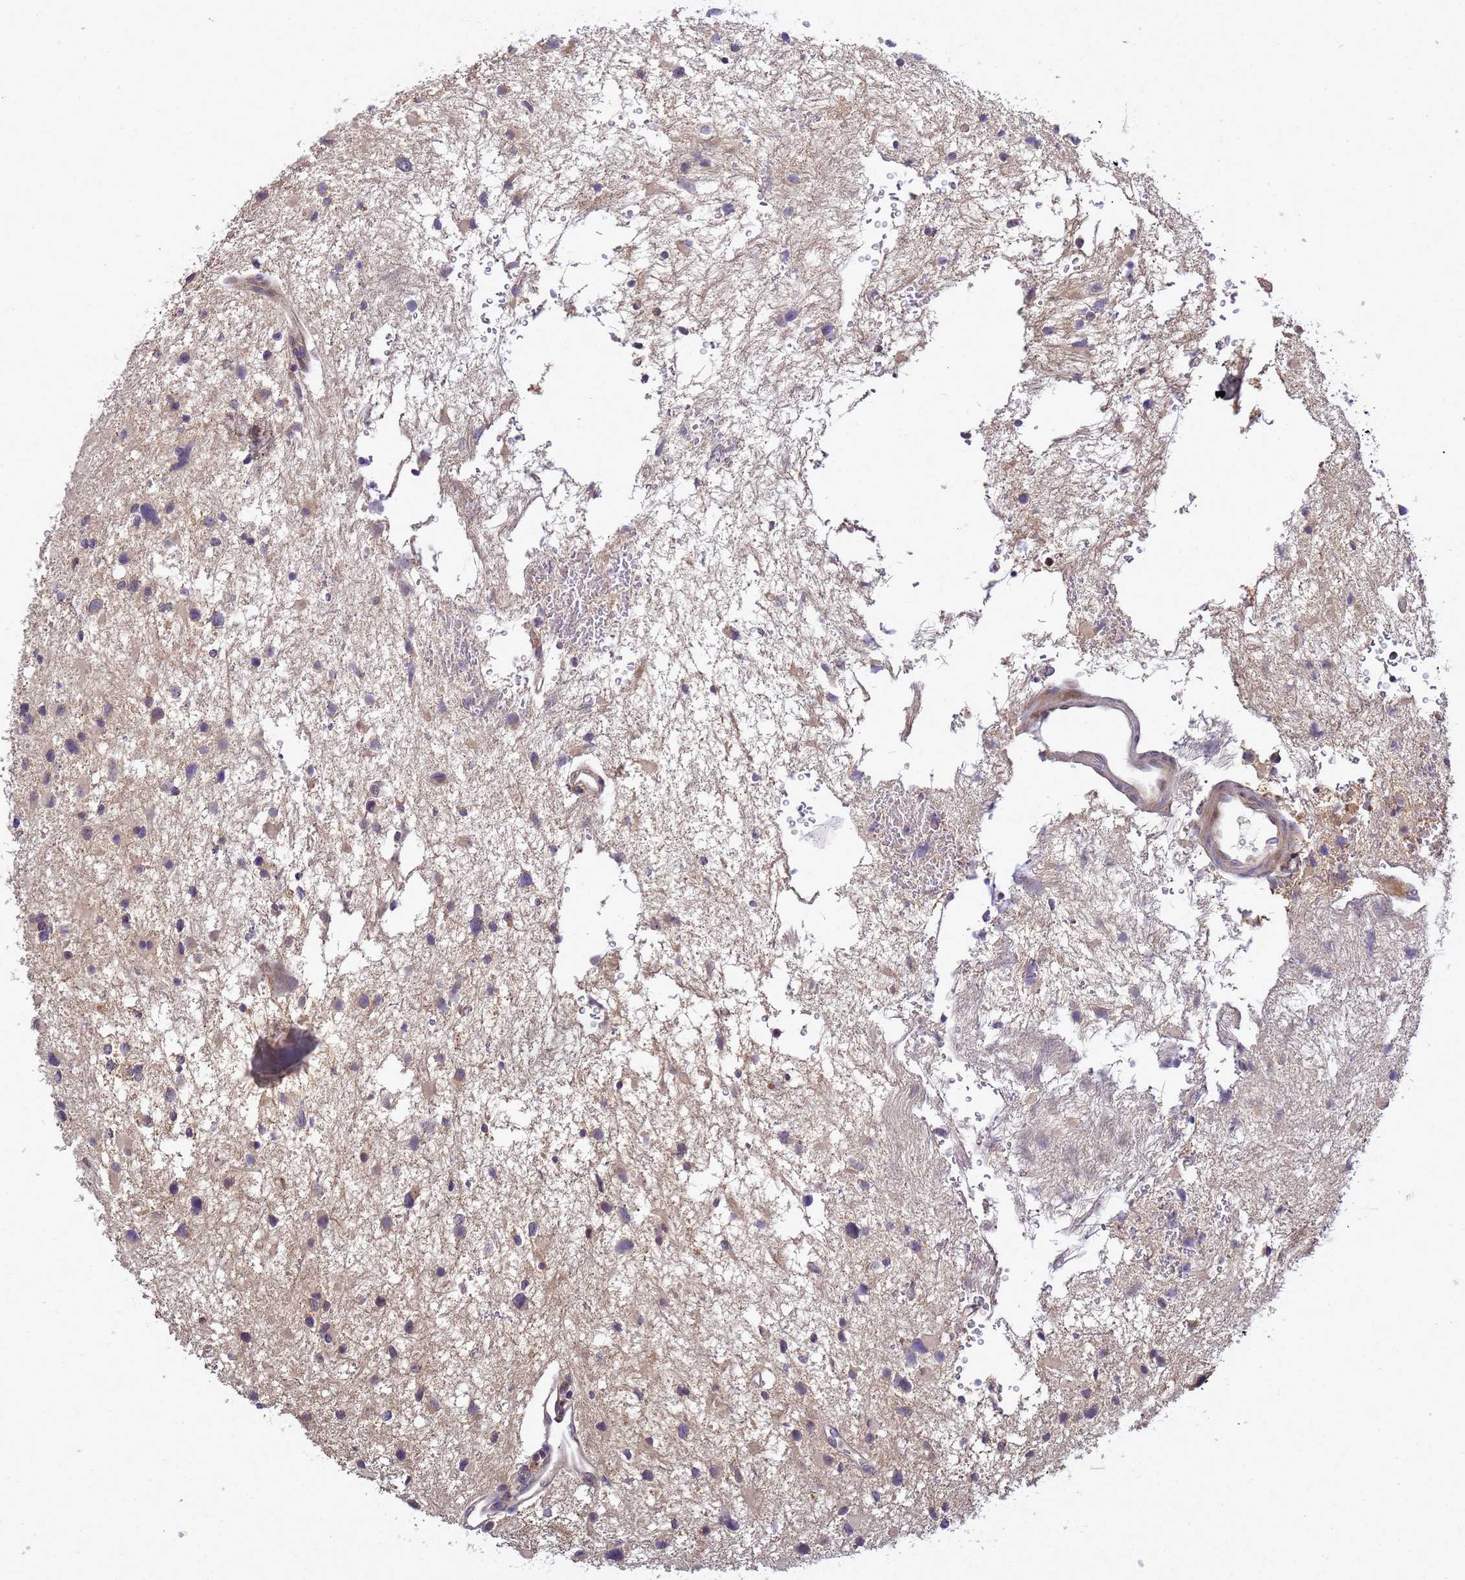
{"staining": {"intensity": "weak", "quantity": "<25%", "location": "cytoplasmic/membranous,nuclear"}, "tissue": "glioma", "cell_type": "Tumor cells", "image_type": "cancer", "snomed": [{"axis": "morphology", "description": "Glioma, malignant, Low grade"}, {"axis": "topography", "description": "Brain"}], "caption": "High power microscopy histopathology image of an IHC histopathology image of glioma, revealing no significant positivity in tumor cells.", "gene": "TMEM74B", "patient": {"sex": "female", "age": 32}}